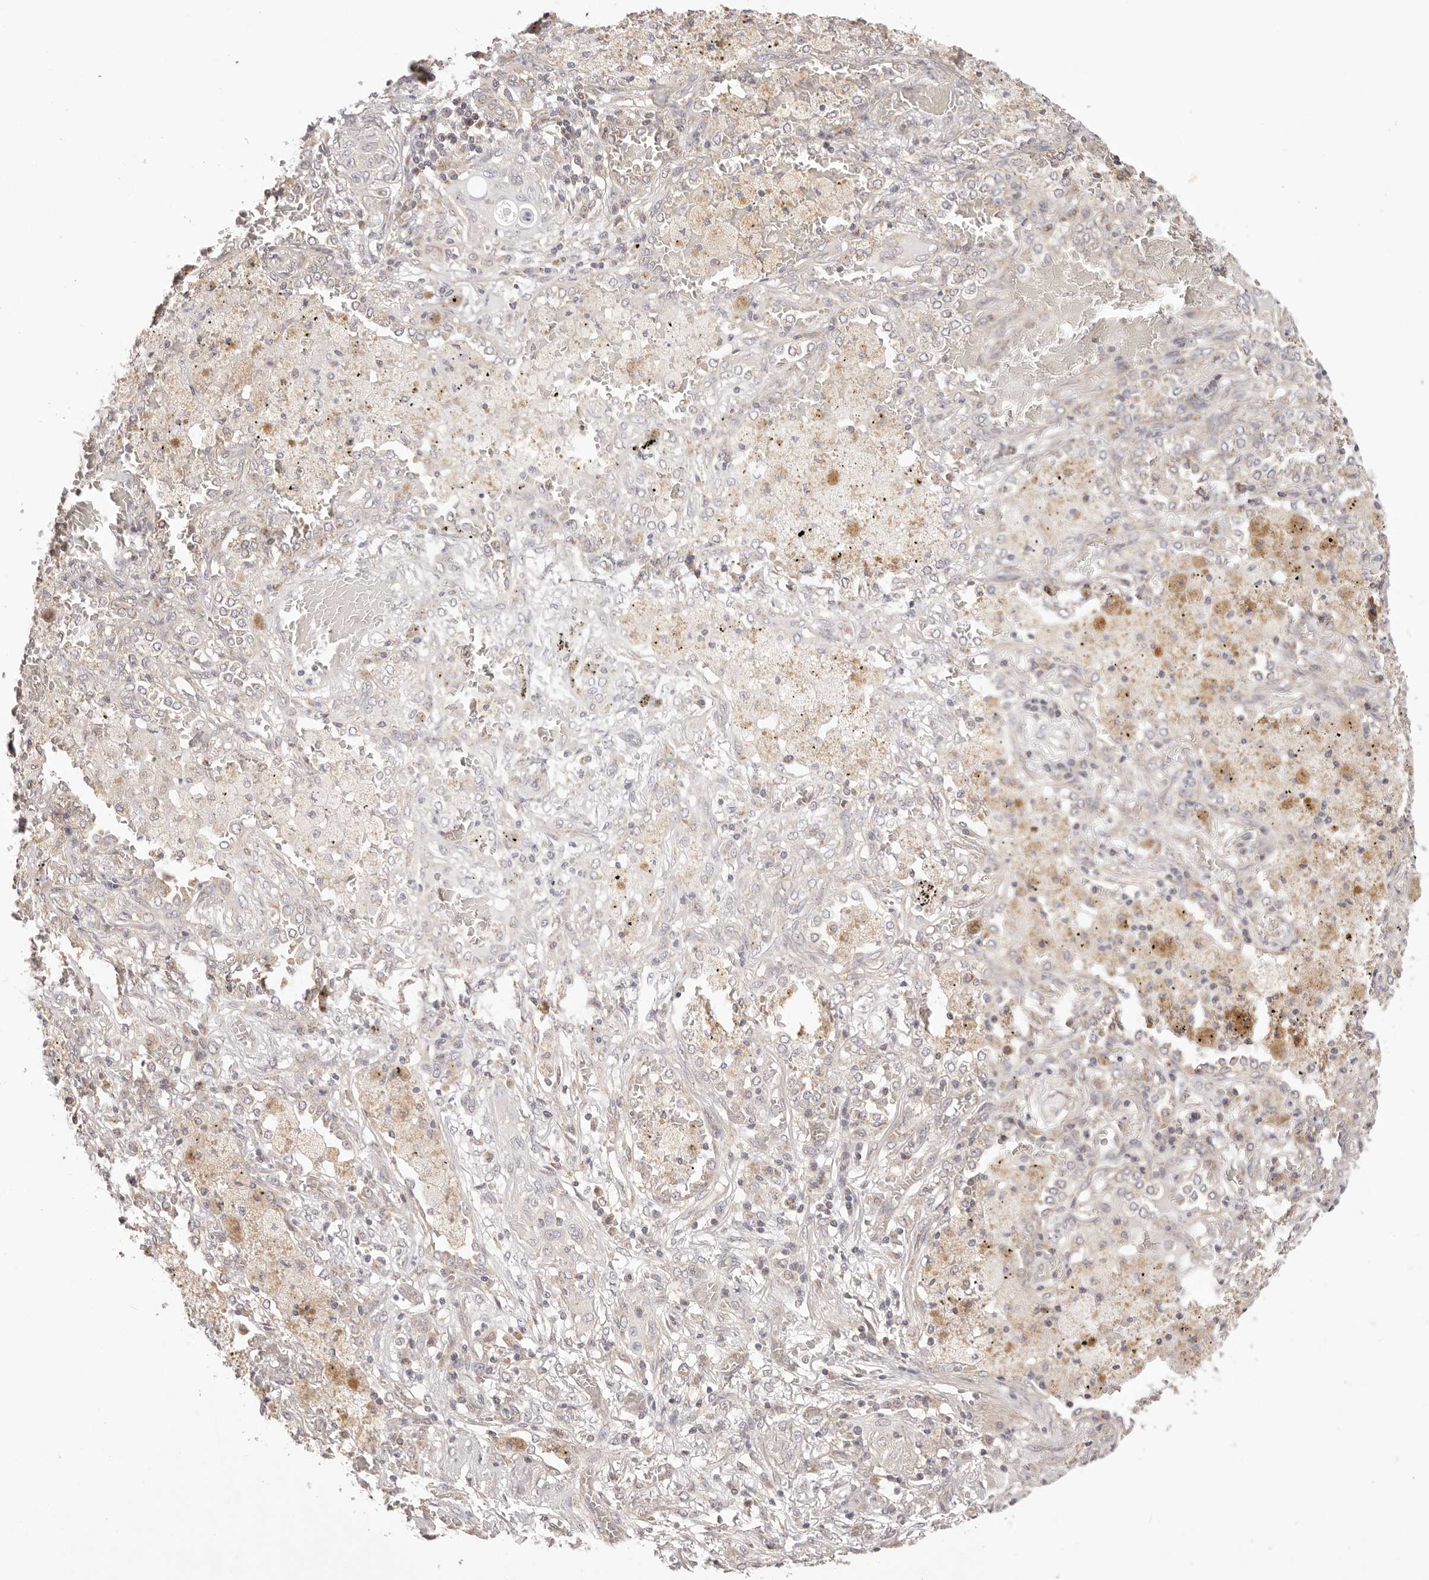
{"staining": {"intensity": "negative", "quantity": "none", "location": "none"}, "tissue": "lung cancer", "cell_type": "Tumor cells", "image_type": "cancer", "snomed": [{"axis": "morphology", "description": "Squamous cell carcinoma, NOS"}, {"axis": "topography", "description": "Lung"}], "caption": "Human lung cancer stained for a protein using immunohistochemistry (IHC) shows no expression in tumor cells.", "gene": "KCMF1", "patient": {"sex": "female", "age": 47}}